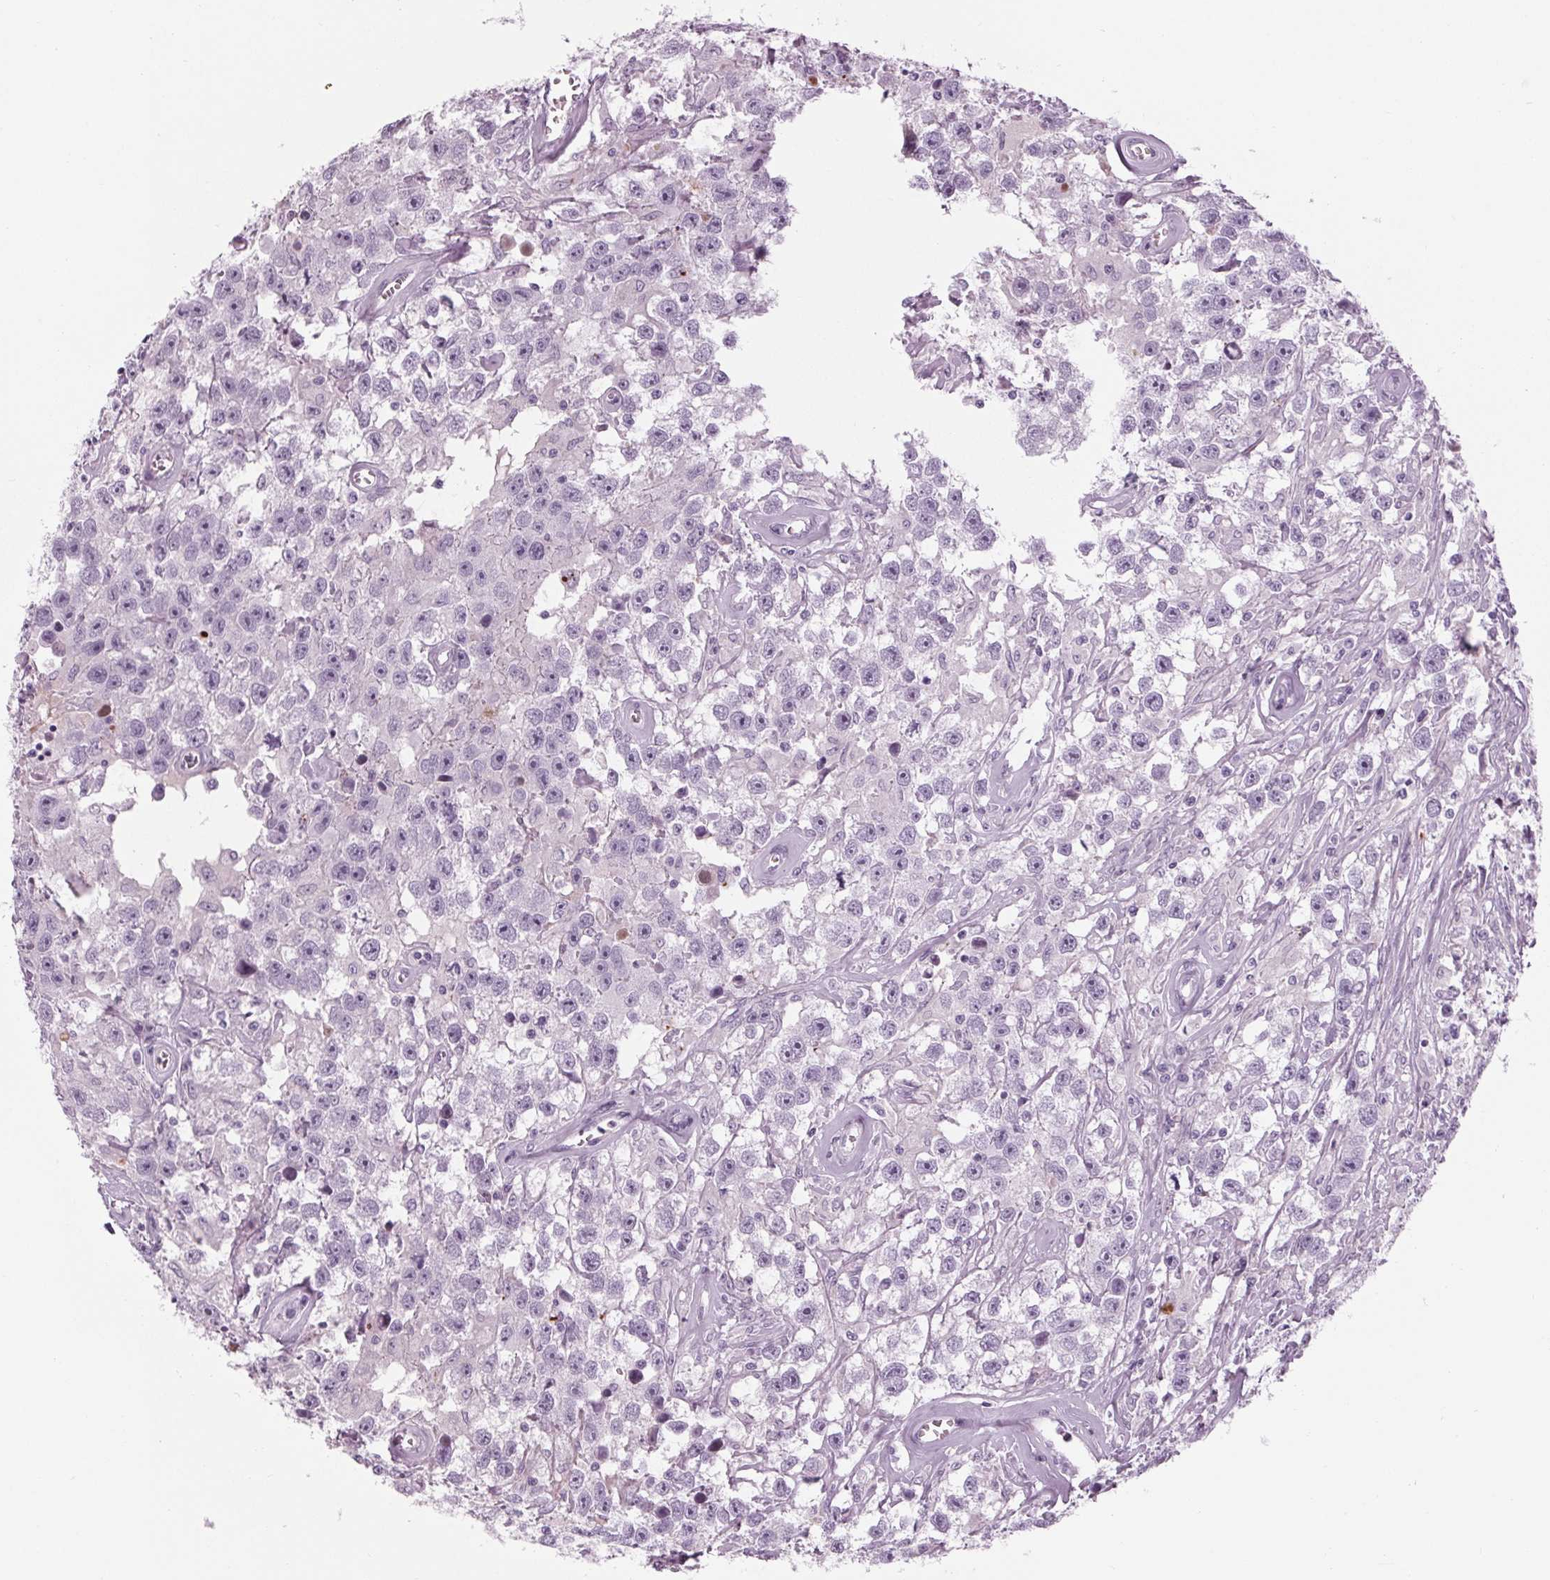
{"staining": {"intensity": "negative", "quantity": "none", "location": "none"}, "tissue": "testis cancer", "cell_type": "Tumor cells", "image_type": "cancer", "snomed": [{"axis": "morphology", "description": "Seminoma, NOS"}, {"axis": "topography", "description": "Testis"}], "caption": "A high-resolution micrograph shows immunohistochemistry staining of testis cancer, which reveals no significant expression in tumor cells.", "gene": "CYP3A43", "patient": {"sex": "male", "age": 43}}